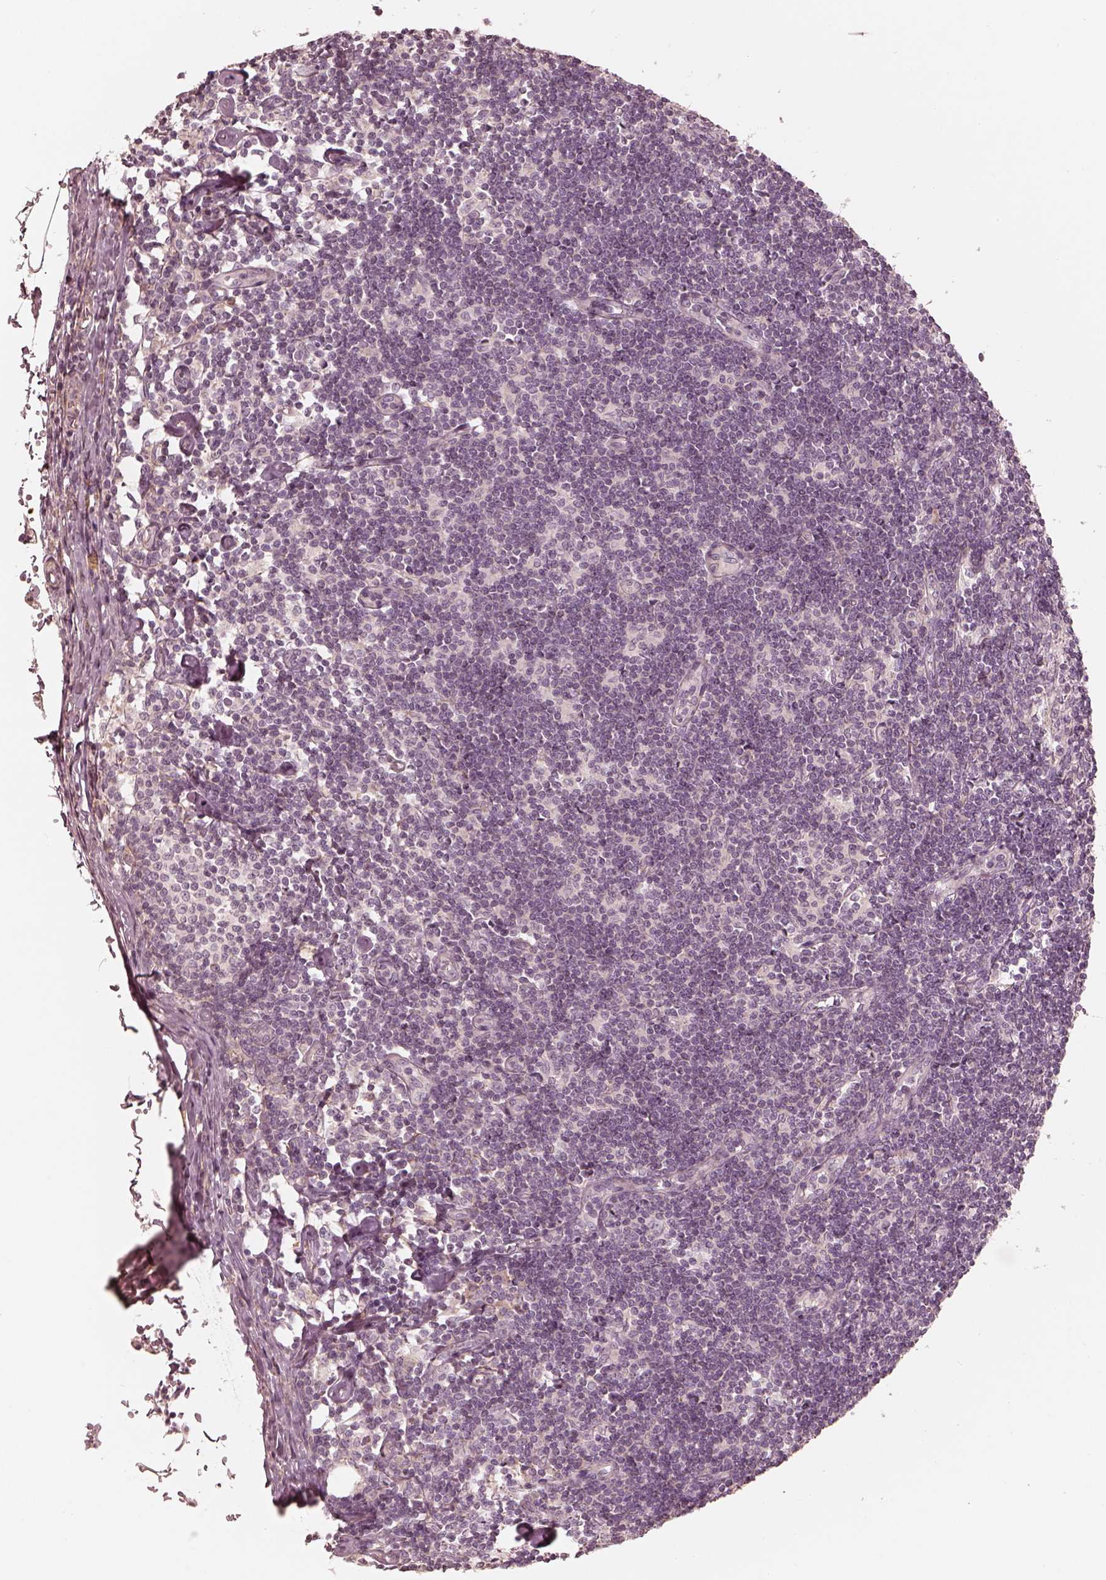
{"staining": {"intensity": "negative", "quantity": "none", "location": "none"}, "tissue": "lymph node", "cell_type": "Germinal center cells", "image_type": "normal", "snomed": [{"axis": "morphology", "description": "Normal tissue, NOS"}, {"axis": "topography", "description": "Lymph node"}], "caption": "The photomicrograph reveals no significant staining in germinal center cells of lymph node.", "gene": "KCNJ9", "patient": {"sex": "female", "age": 42}}